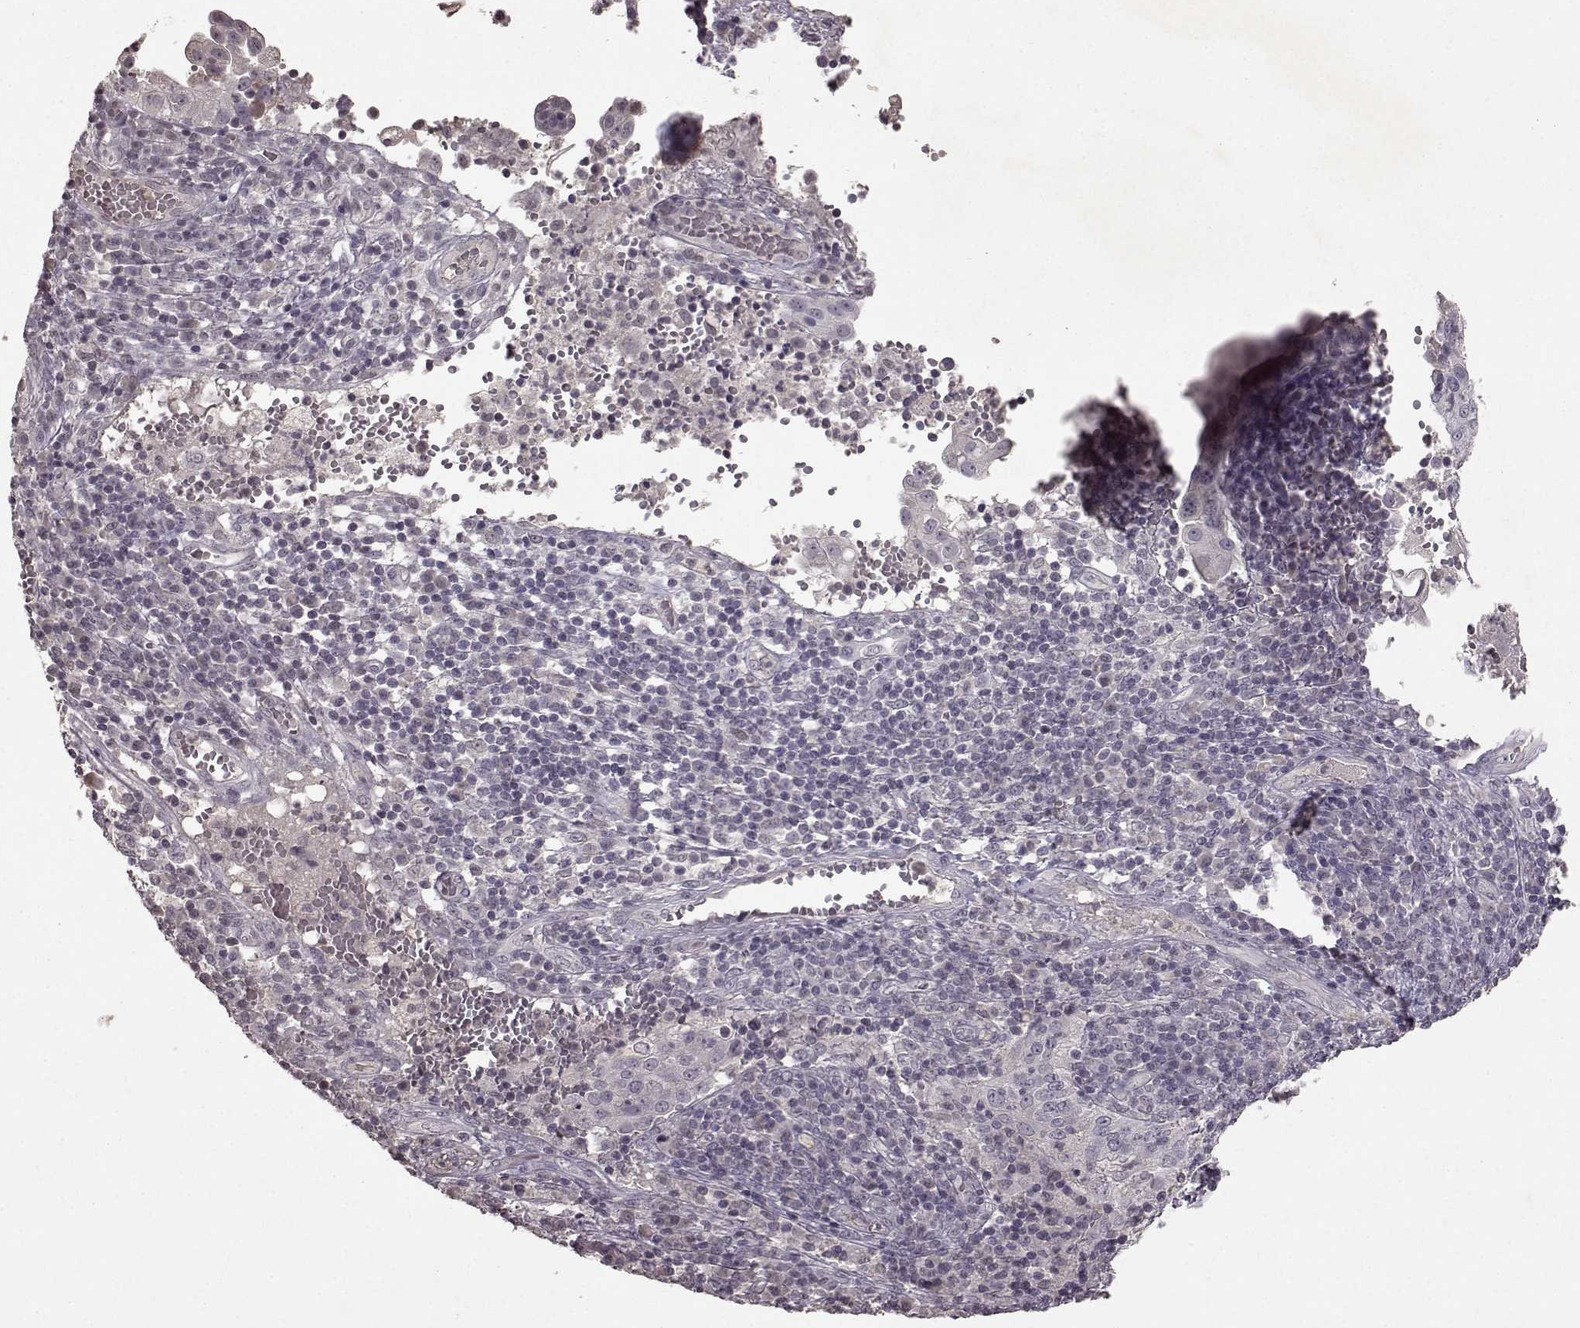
{"staining": {"intensity": "negative", "quantity": "none", "location": "none"}, "tissue": "cervical cancer", "cell_type": "Tumor cells", "image_type": "cancer", "snomed": [{"axis": "morphology", "description": "Squamous cell carcinoma, NOS"}, {"axis": "topography", "description": "Cervix"}], "caption": "Tumor cells show no significant protein positivity in cervical cancer.", "gene": "LHB", "patient": {"sex": "female", "age": 39}}